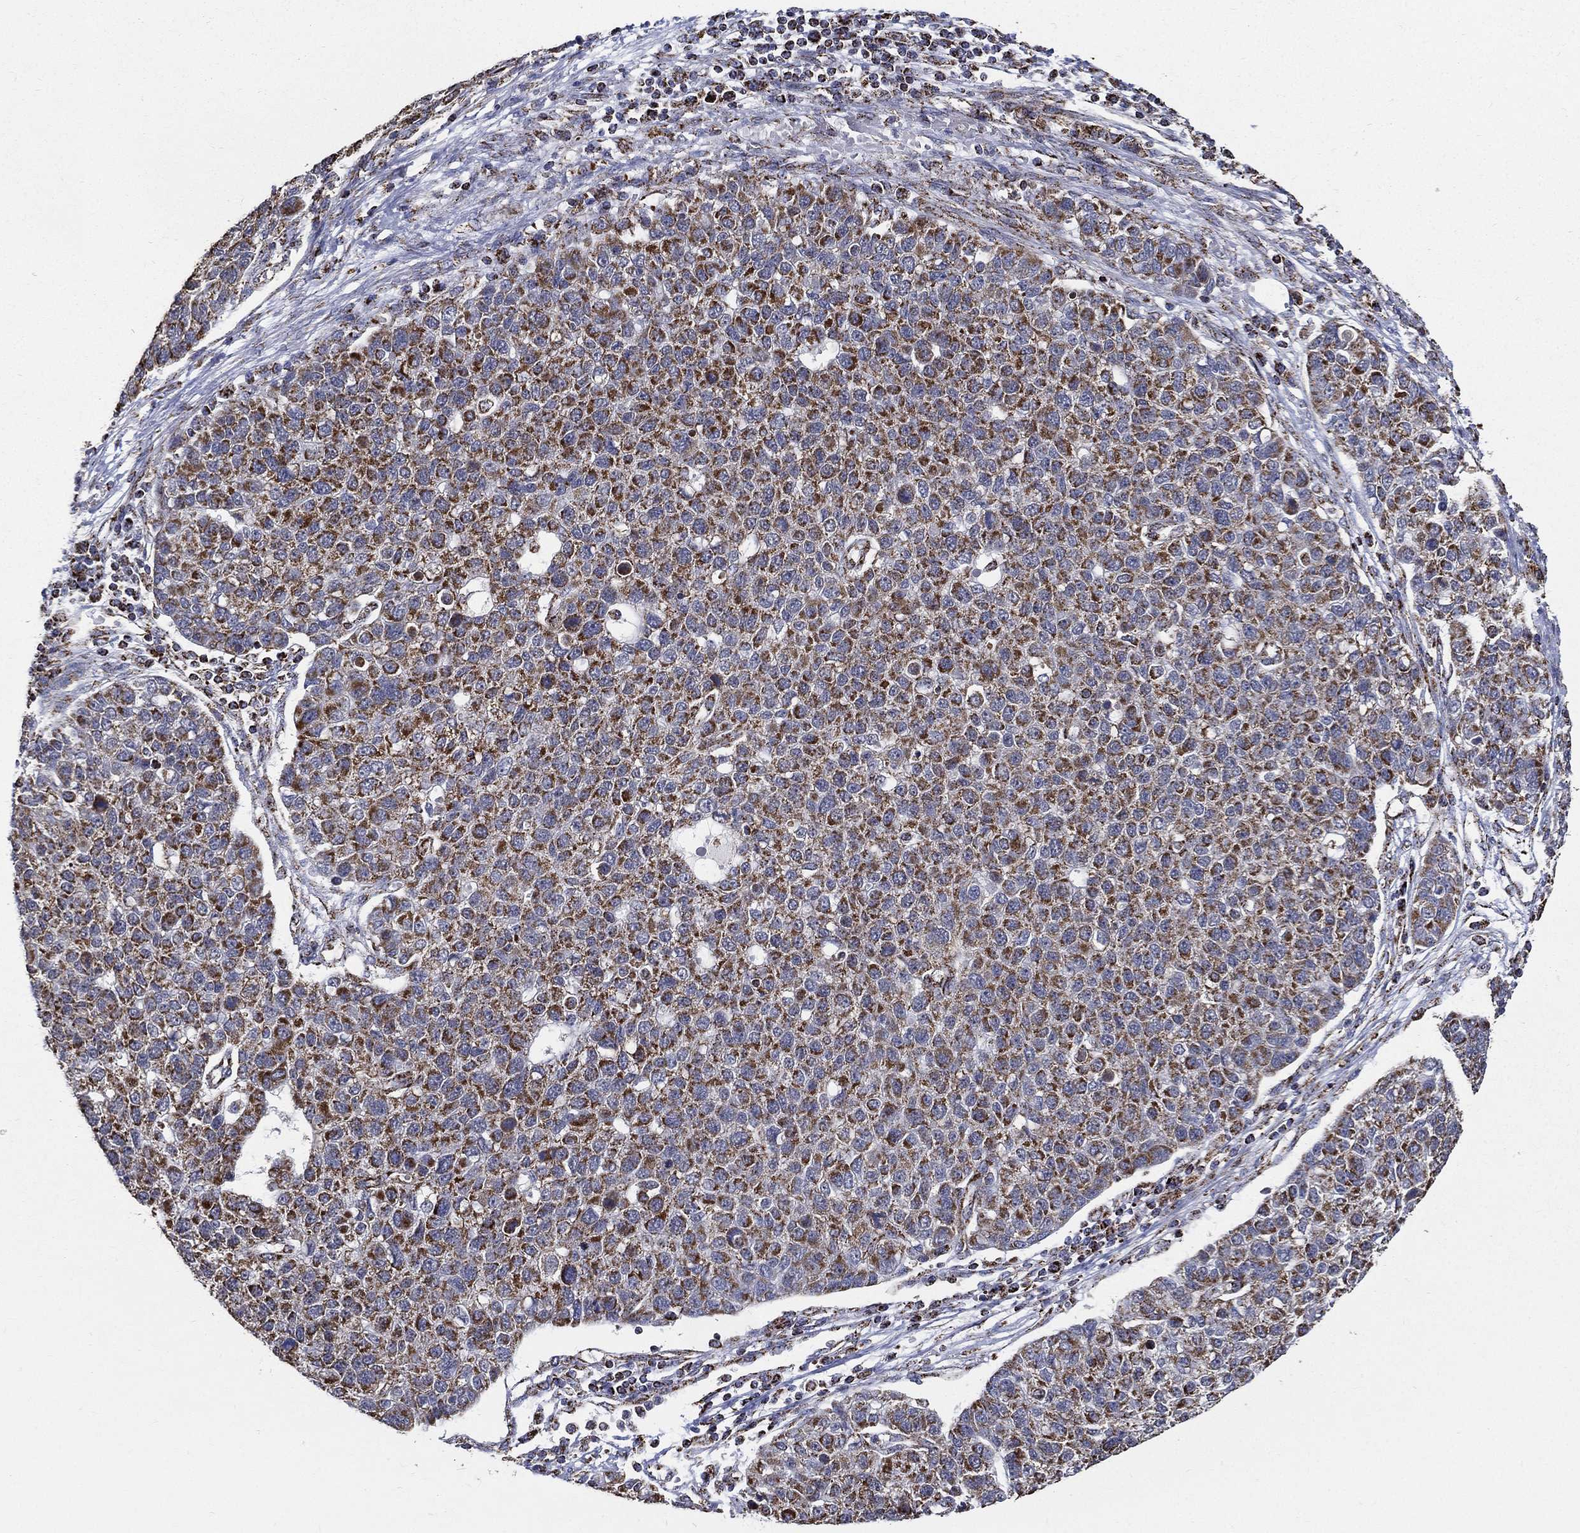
{"staining": {"intensity": "strong", "quantity": ">75%", "location": "cytoplasmic/membranous"}, "tissue": "pancreatic cancer", "cell_type": "Tumor cells", "image_type": "cancer", "snomed": [{"axis": "morphology", "description": "Adenocarcinoma, NOS"}, {"axis": "topography", "description": "Pancreas"}], "caption": "Brown immunohistochemical staining in pancreatic cancer (adenocarcinoma) displays strong cytoplasmic/membranous expression in about >75% of tumor cells.", "gene": "NDUFAB1", "patient": {"sex": "female", "age": 61}}